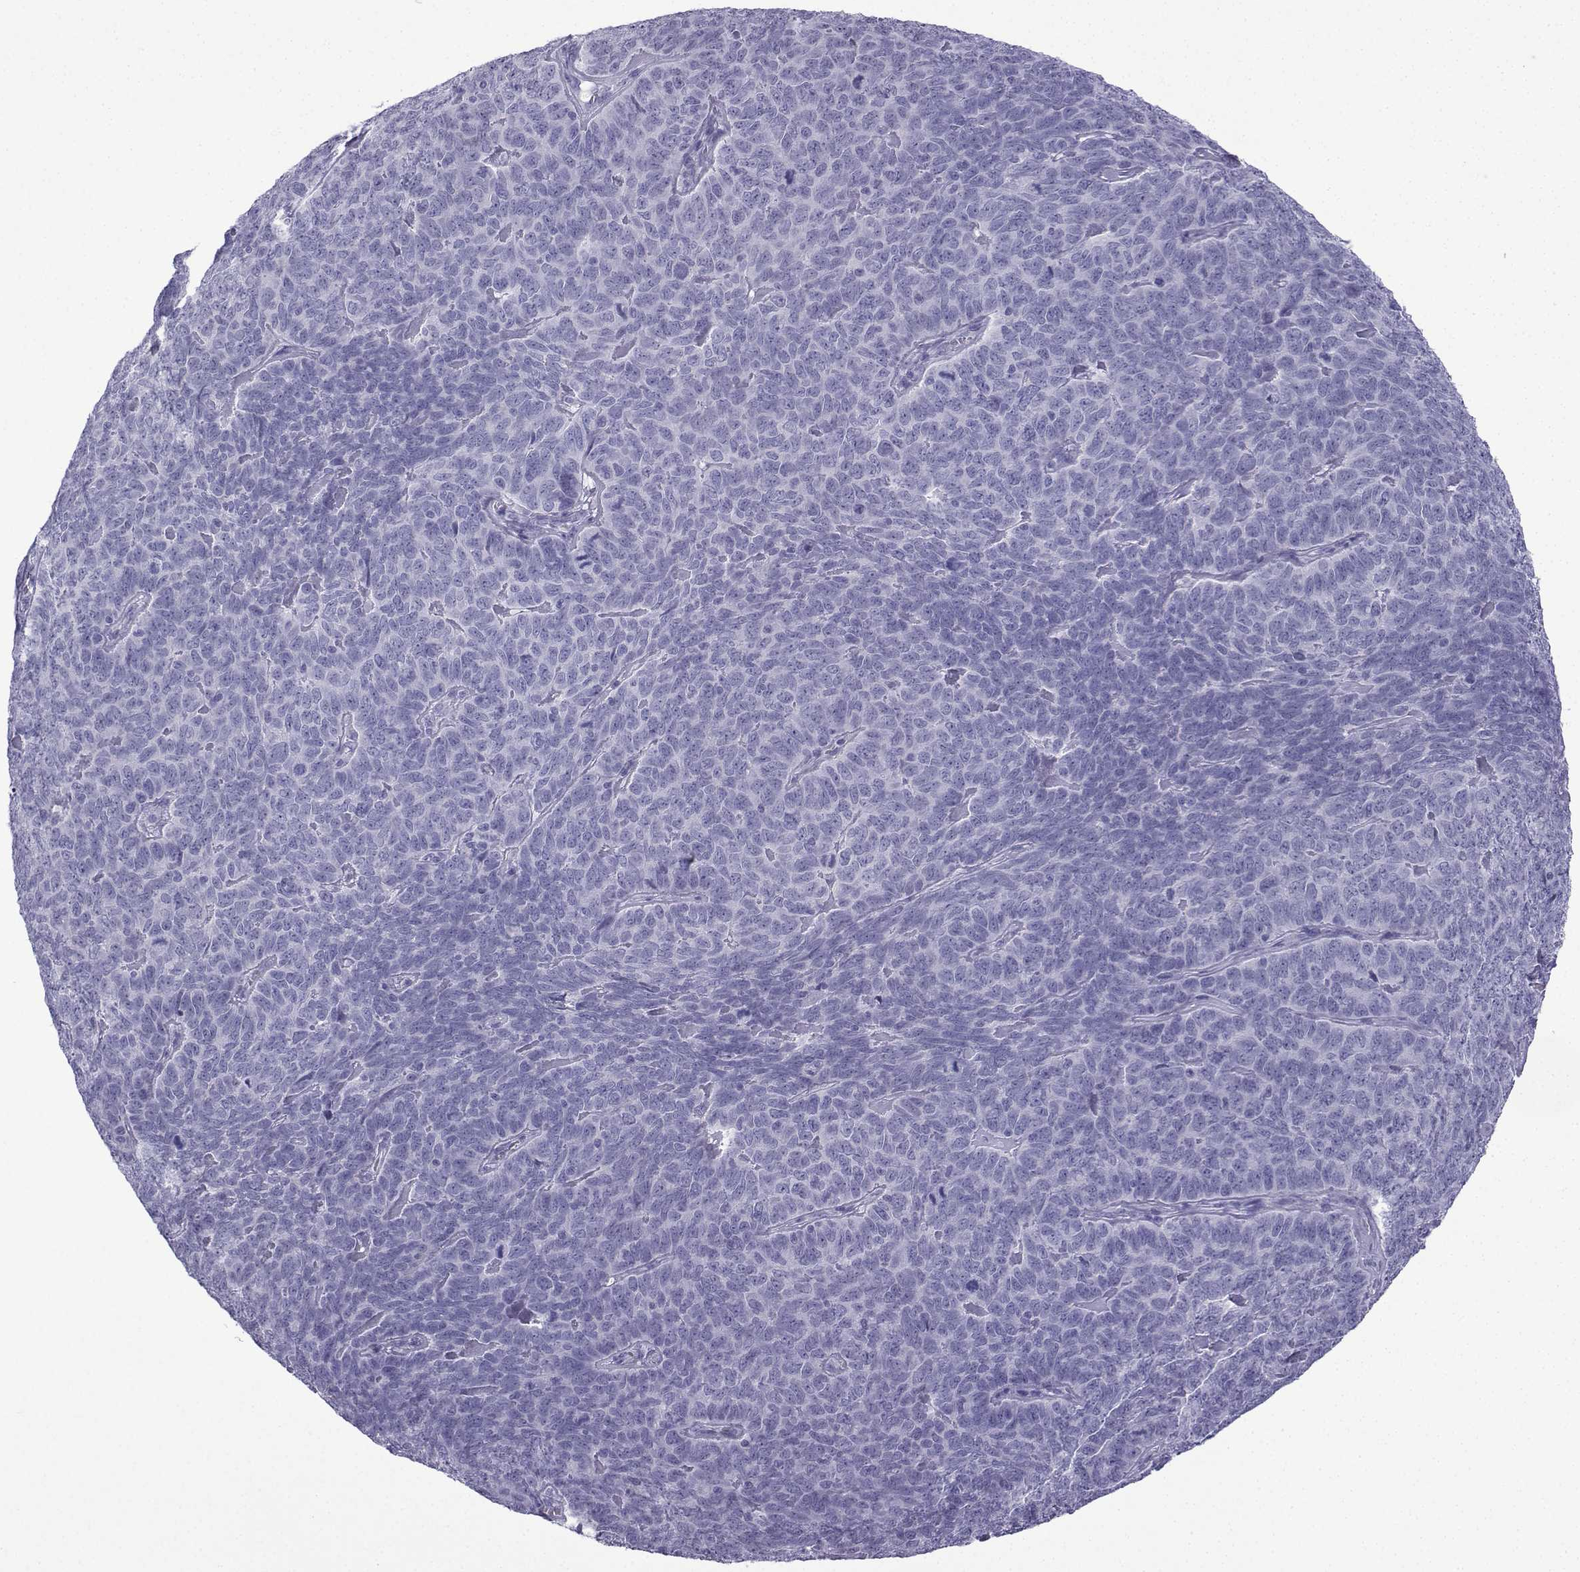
{"staining": {"intensity": "negative", "quantity": "none", "location": "none"}, "tissue": "skin cancer", "cell_type": "Tumor cells", "image_type": "cancer", "snomed": [{"axis": "morphology", "description": "Squamous cell carcinoma, NOS"}, {"axis": "topography", "description": "Skin"}, {"axis": "topography", "description": "Anal"}], "caption": "IHC of skin squamous cell carcinoma displays no staining in tumor cells. (DAB (3,3'-diaminobenzidine) IHC visualized using brightfield microscopy, high magnification).", "gene": "TRIM46", "patient": {"sex": "female", "age": 51}}